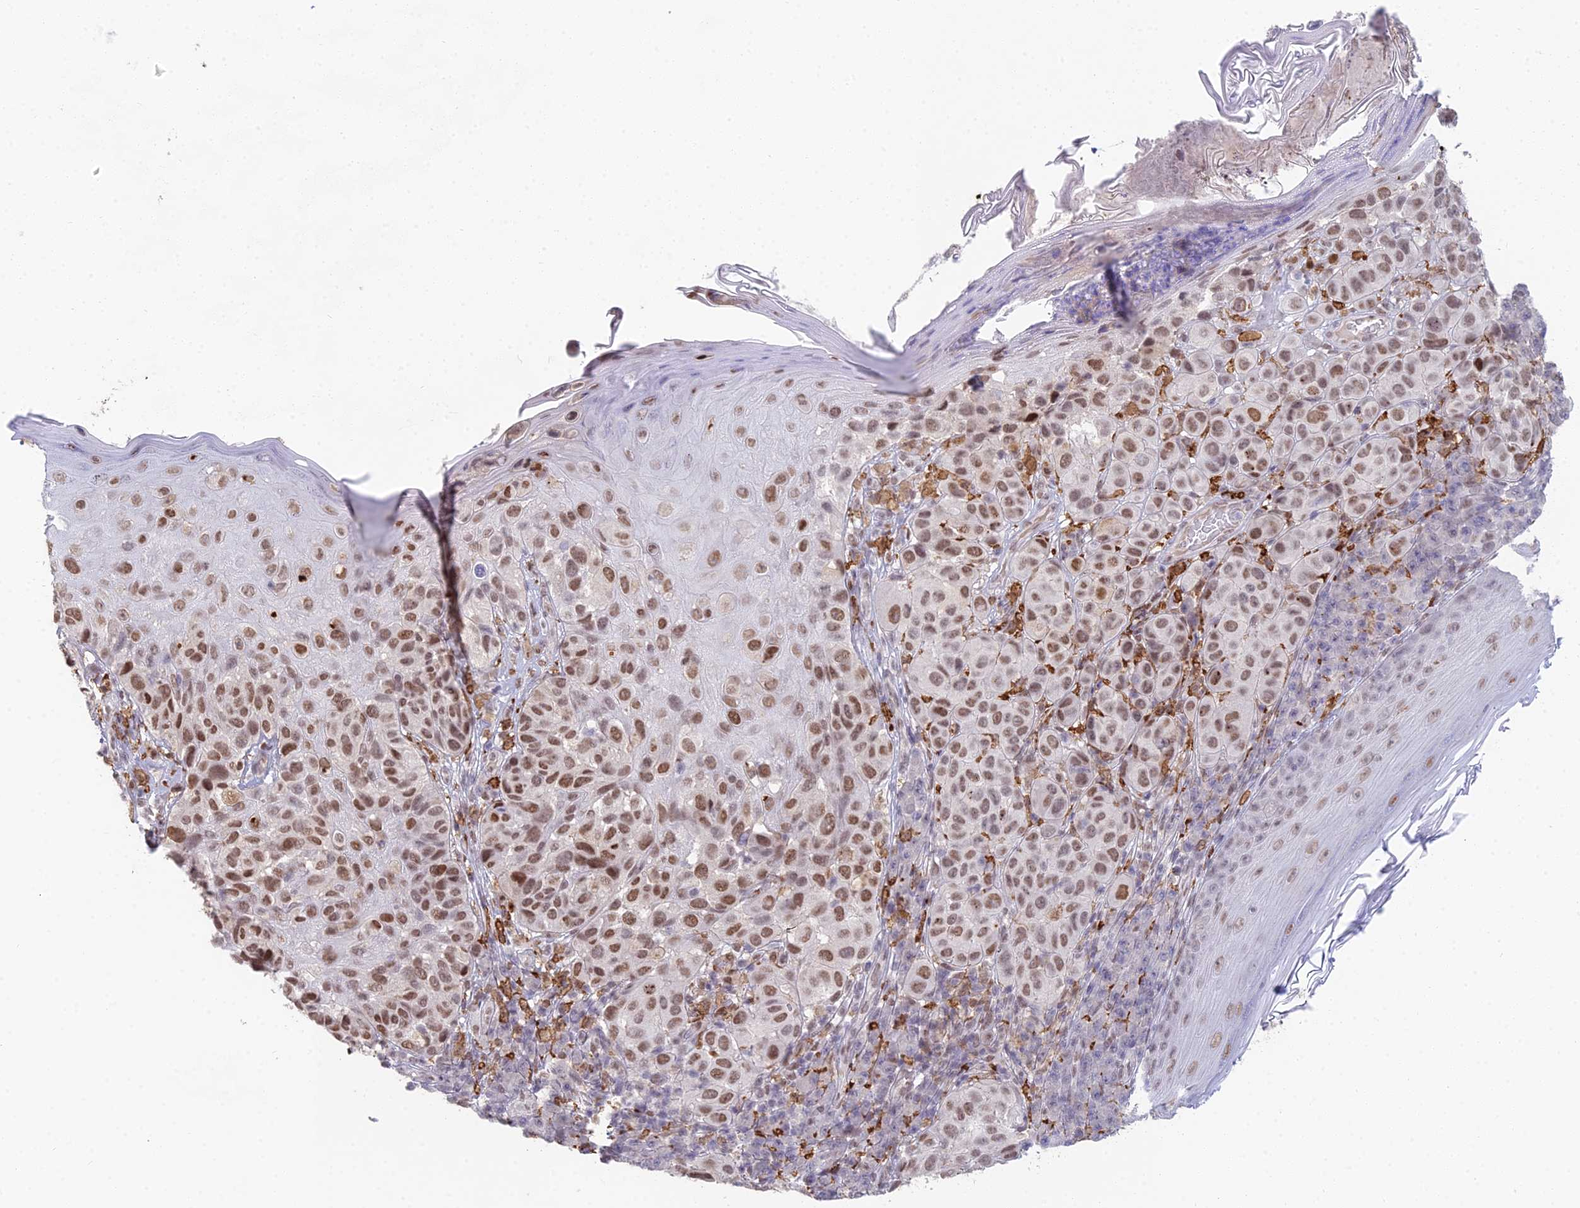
{"staining": {"intensity": "moderate", "quantity": ">75%", "location": "nuclear"}, "tissue": "melanoma", "cell_type": "Tumor cells", "image_type": "cancer", "snomed": [{"axis": "morphology", "description": "Malignant melanoma, NOS"}, {"axis": "topography", "description": "Skin"}], "caption": "This photomicrograph shows malignant melanoma stained with IHC to label a protein in brown. The nuclear of tumor cells show moderate positivity for the protein. Nuclei are counter-stained blue.", "gene": "ABHD17A", "patient": {"sex": "male", "age": 38}}